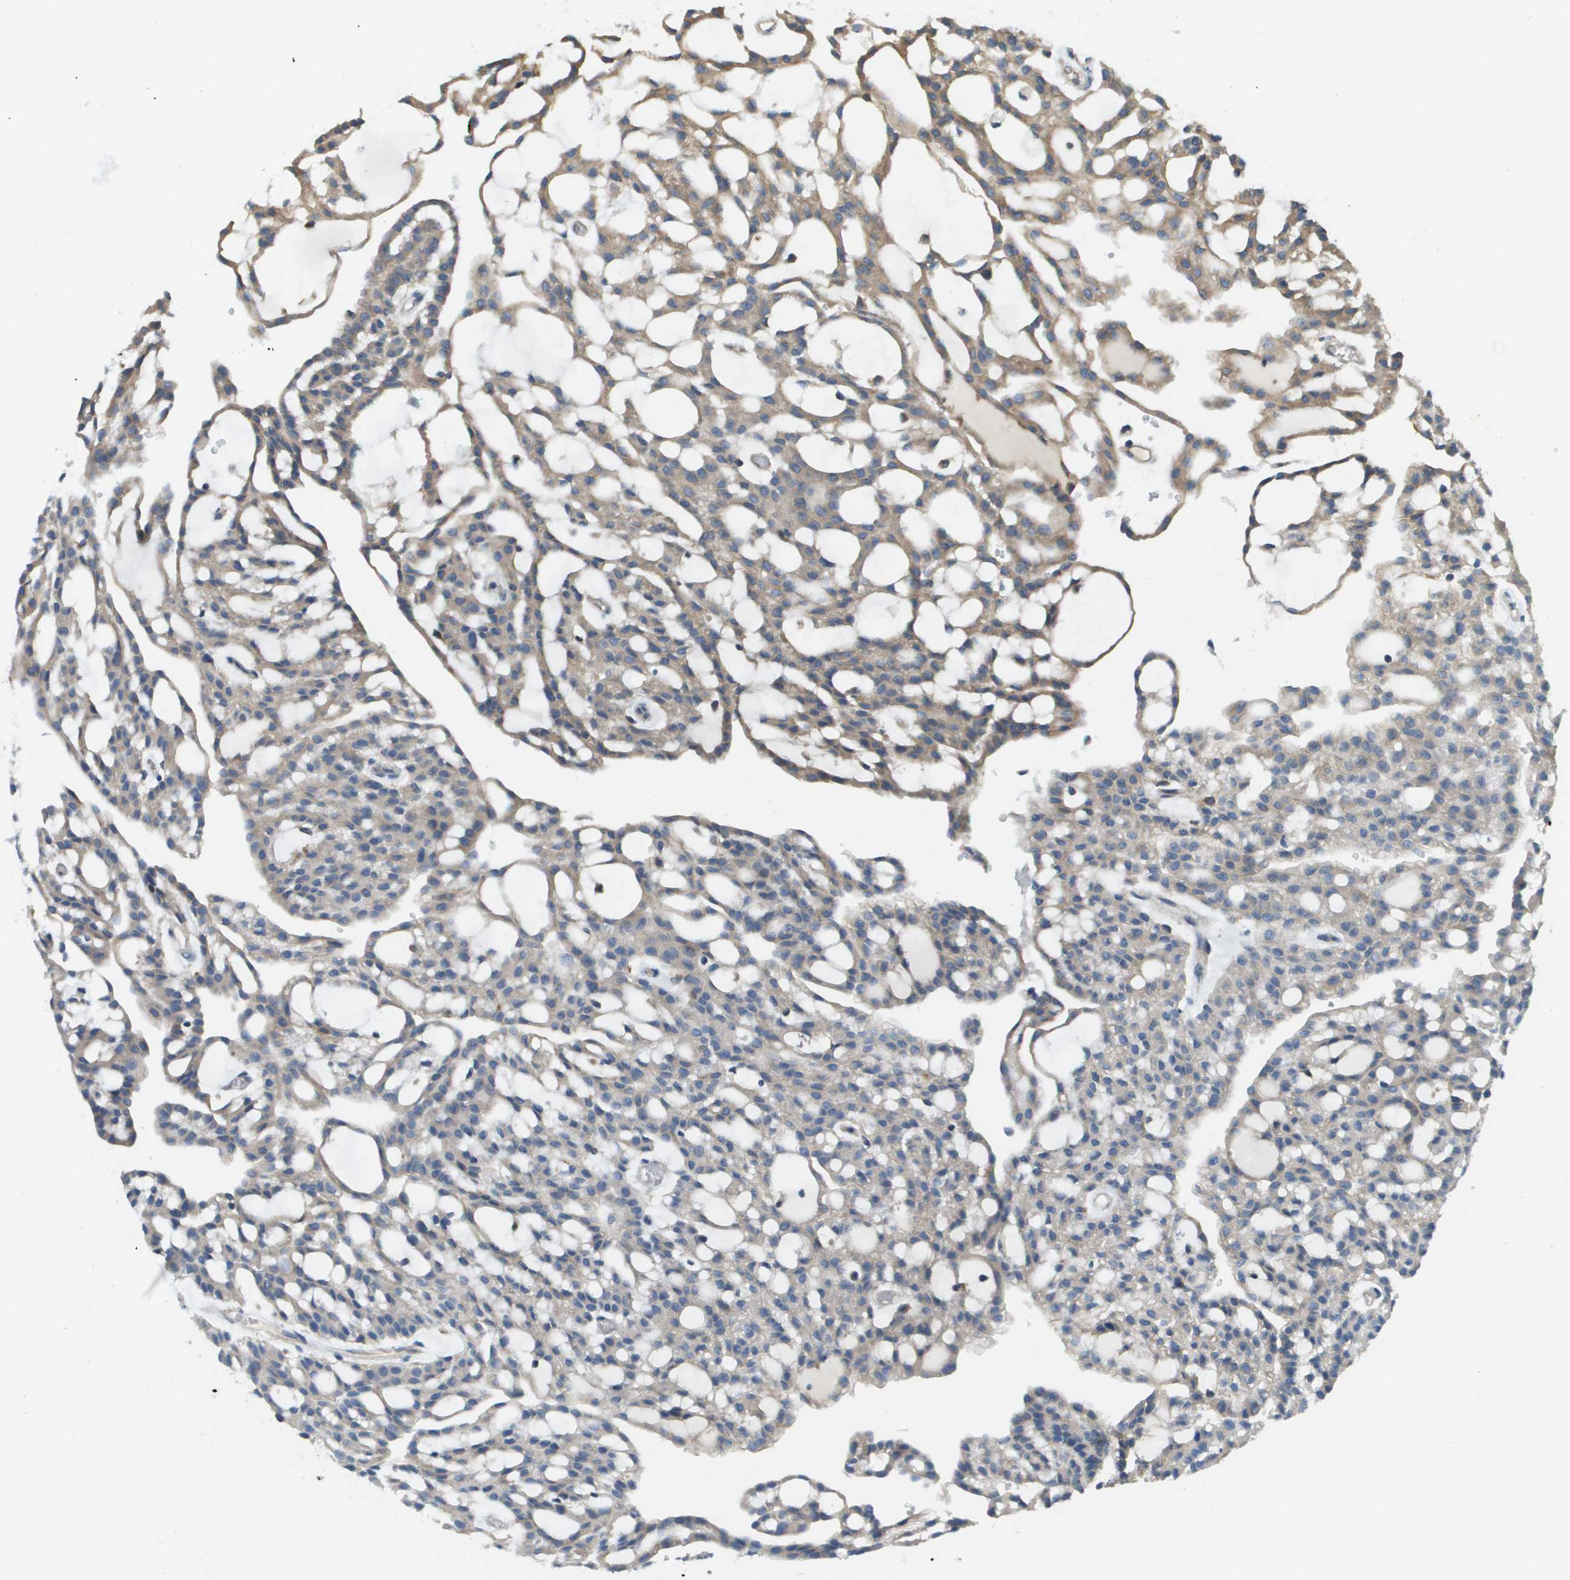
{"staining": {"intensity": "weak", "quantity": "25%-75%", "location": "cytoplasmic/membranous"}, "tissue": "renal cancer", "cell_type": "Tumor cells", "image_type": "cancer", "snomed": [{"axis": "morphology", "description": "Adenocarcinoma, NOS"}, {"axis": "topography", "description": "Kidney"}], "caption": "A photomicrograph of renal cancer (adenocarcinoma) stained for a protein demonstrates weak cytoplasmic/membranous brown staining in tumor cells.", "gene": "SAMSN1", "patient": {"sex": "male", "age": 63}}